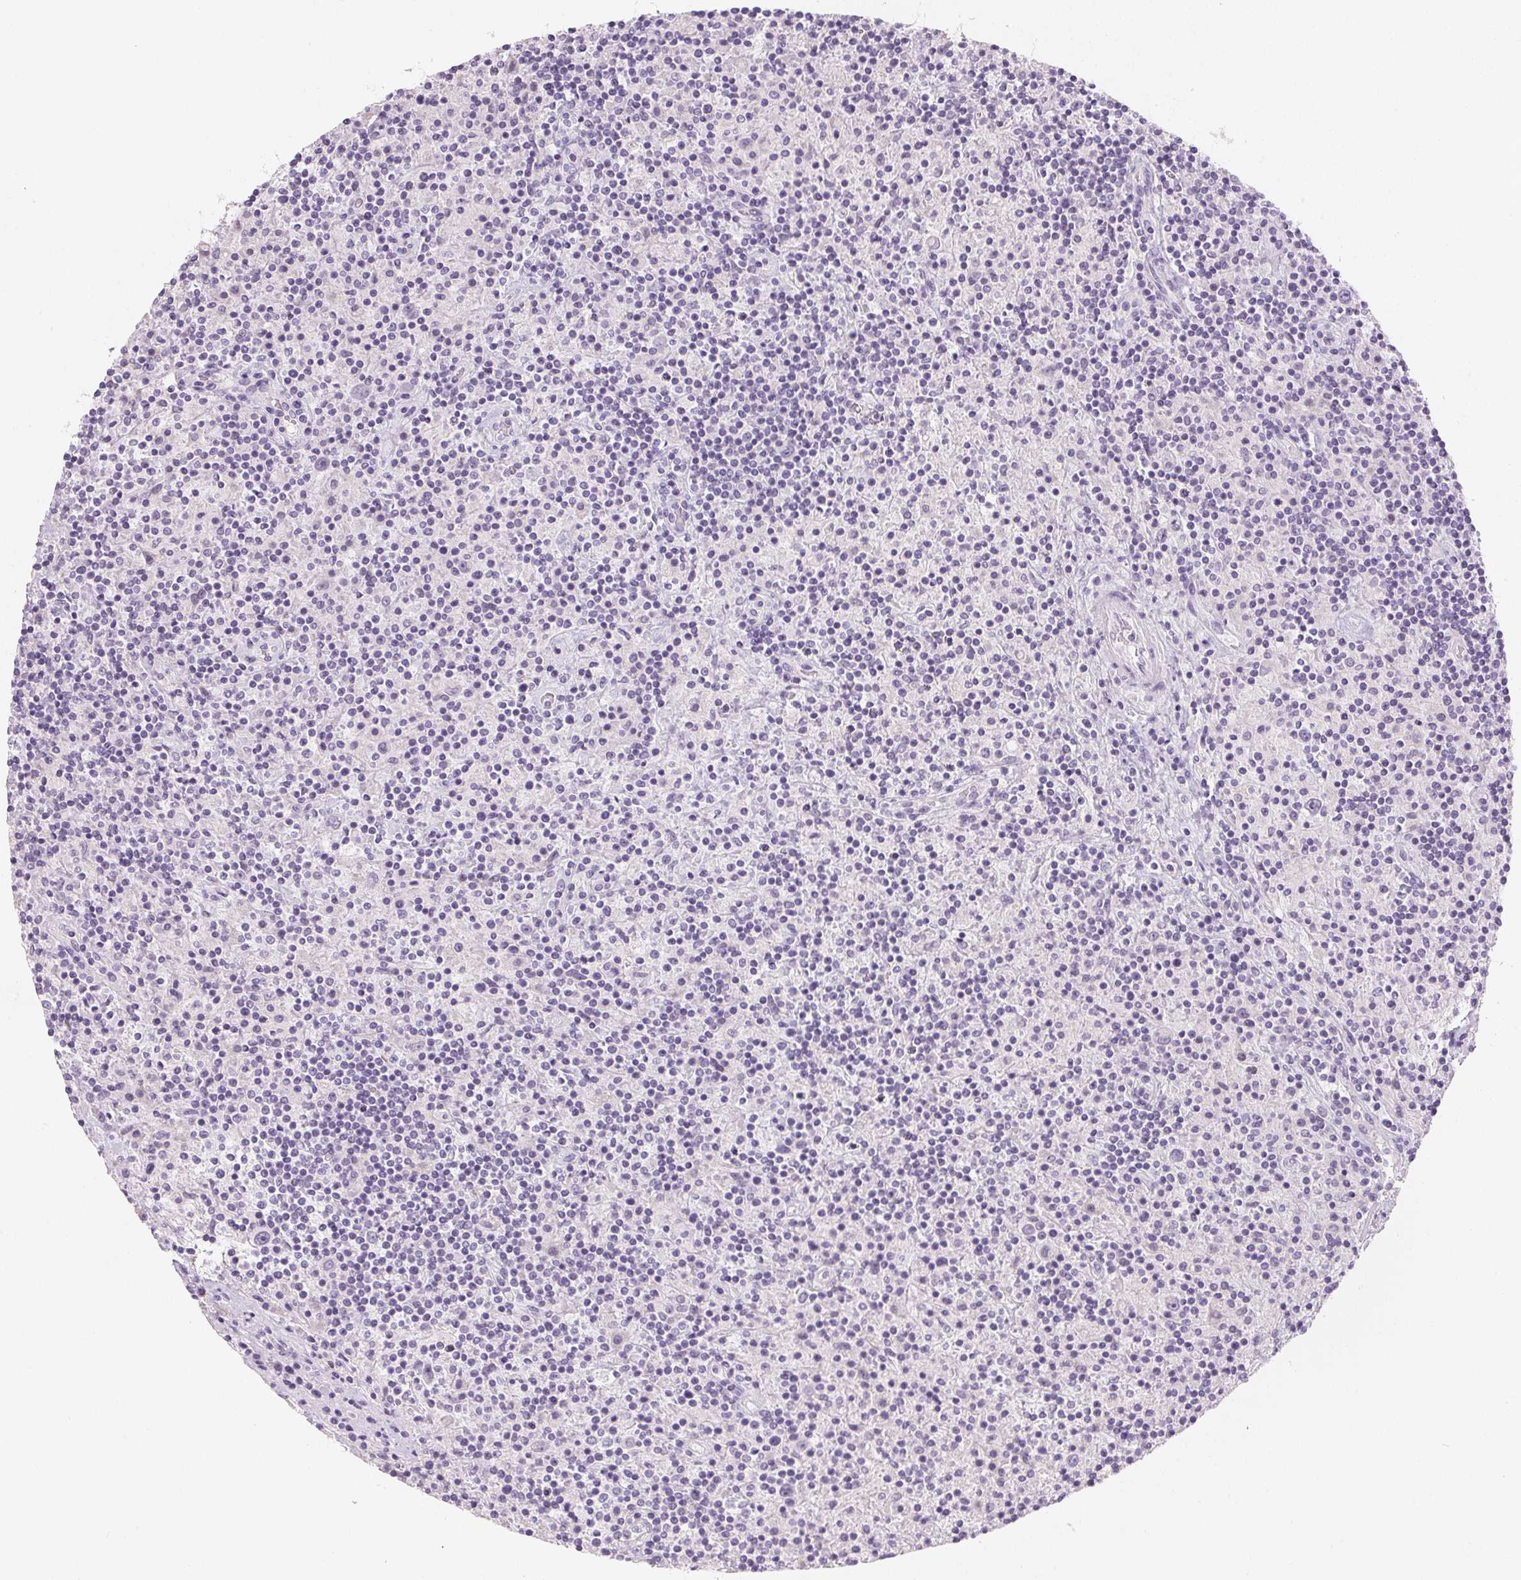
{"staining": {"intensity": "negative", "quantity": "none", "location": "none"}, "tissue": "lymphoma", "cell_type": "Tumor cells", "image_type": "cancer", "snomed": [{"axis": "morphology", "description": "Hodgkin's disease, NOS"}, {"axis": "topography", "description": "Lymph node"}], "caption": "There is no significant positivity in tumor cells of lymphoma. The staining is performed using DAB brown chromogen with nuclei counter-stained in using hematoxylin.", "gene": "MIOX", "patient": {"sex": "male", "age": 70}}